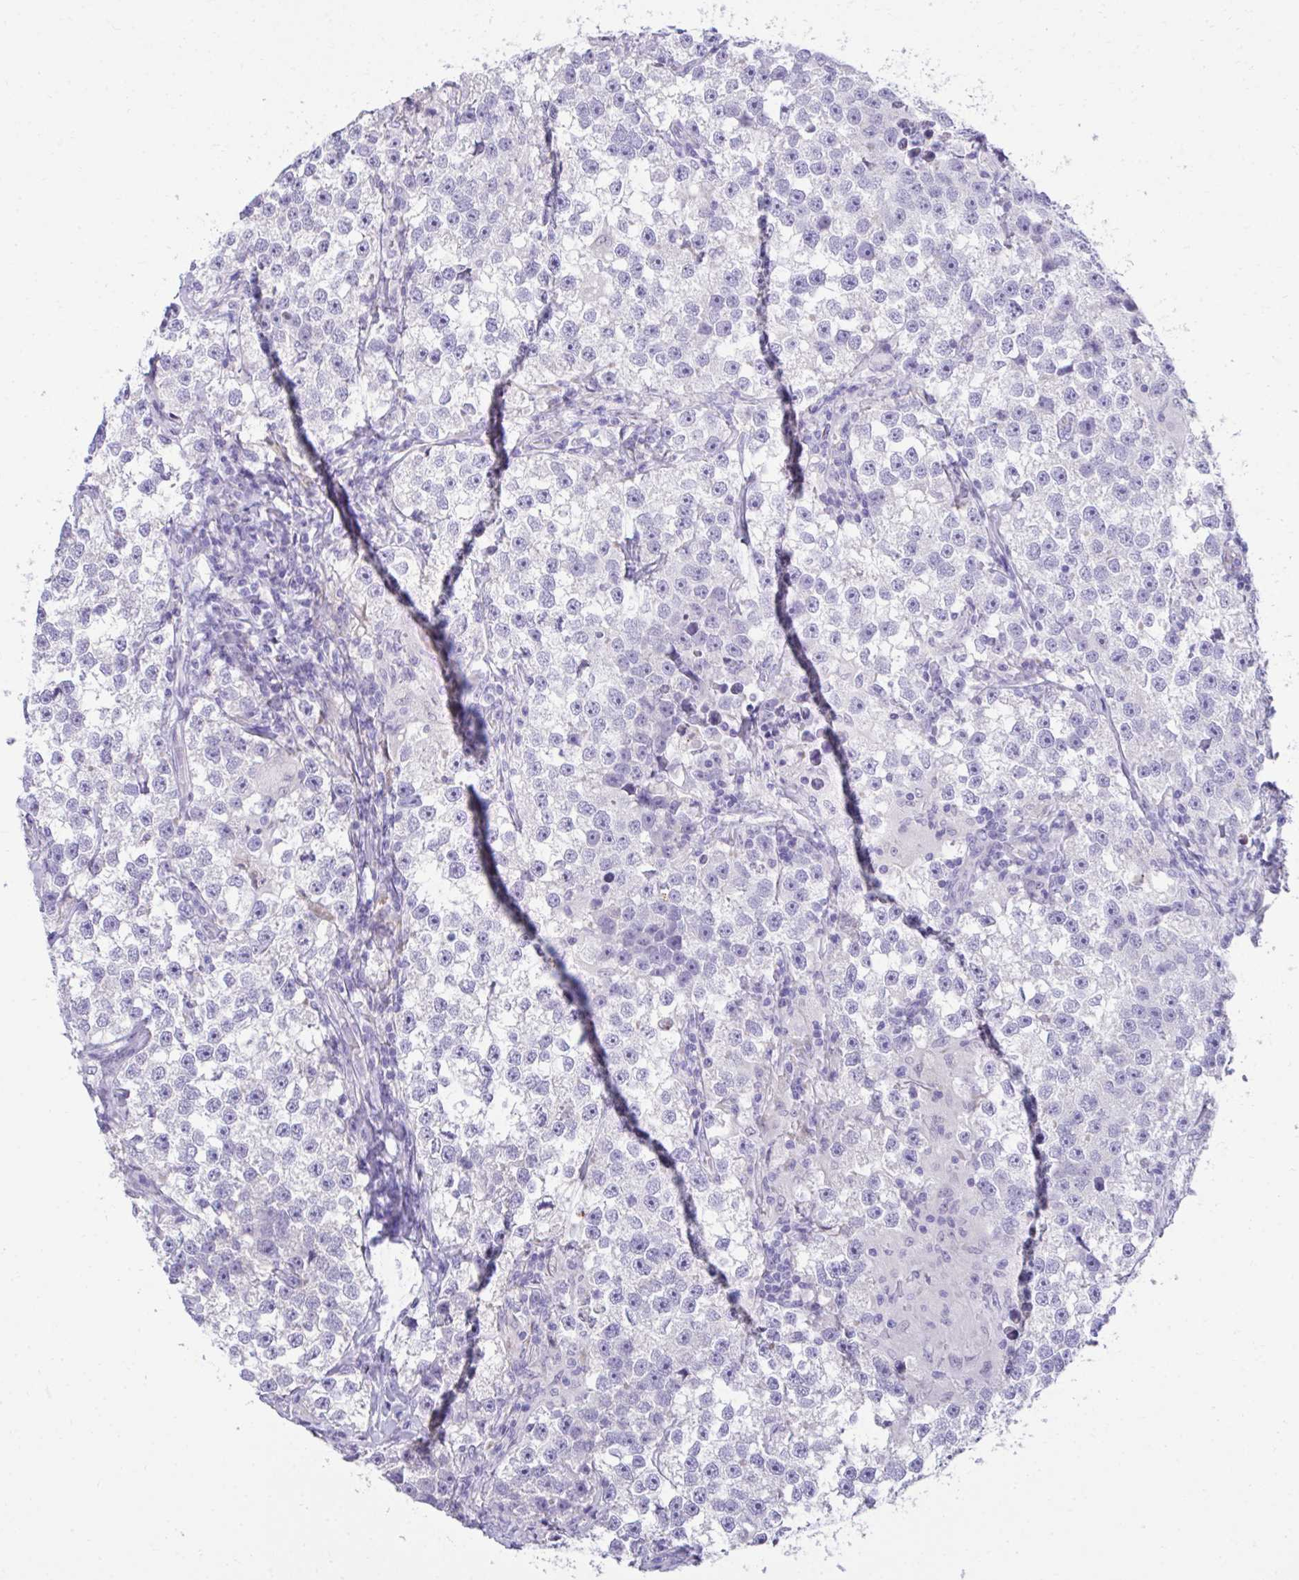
{"staining": {"intensity": "negative", "quantity": "none", "location": "none"}, "tissue": "testis cancer", "cell_type": "Tumor cells", "image_type": "cancer", "snomed": [{"axis": "morphology", "description": "Seminoma, NOS"}, {"axis": "topography", "description": "Testis"}], "caption": "Tumor cells show no significant expression in testis seminoma.", "gene": "TMCO5A", "patient": {"sex": "male", "age": 46}}